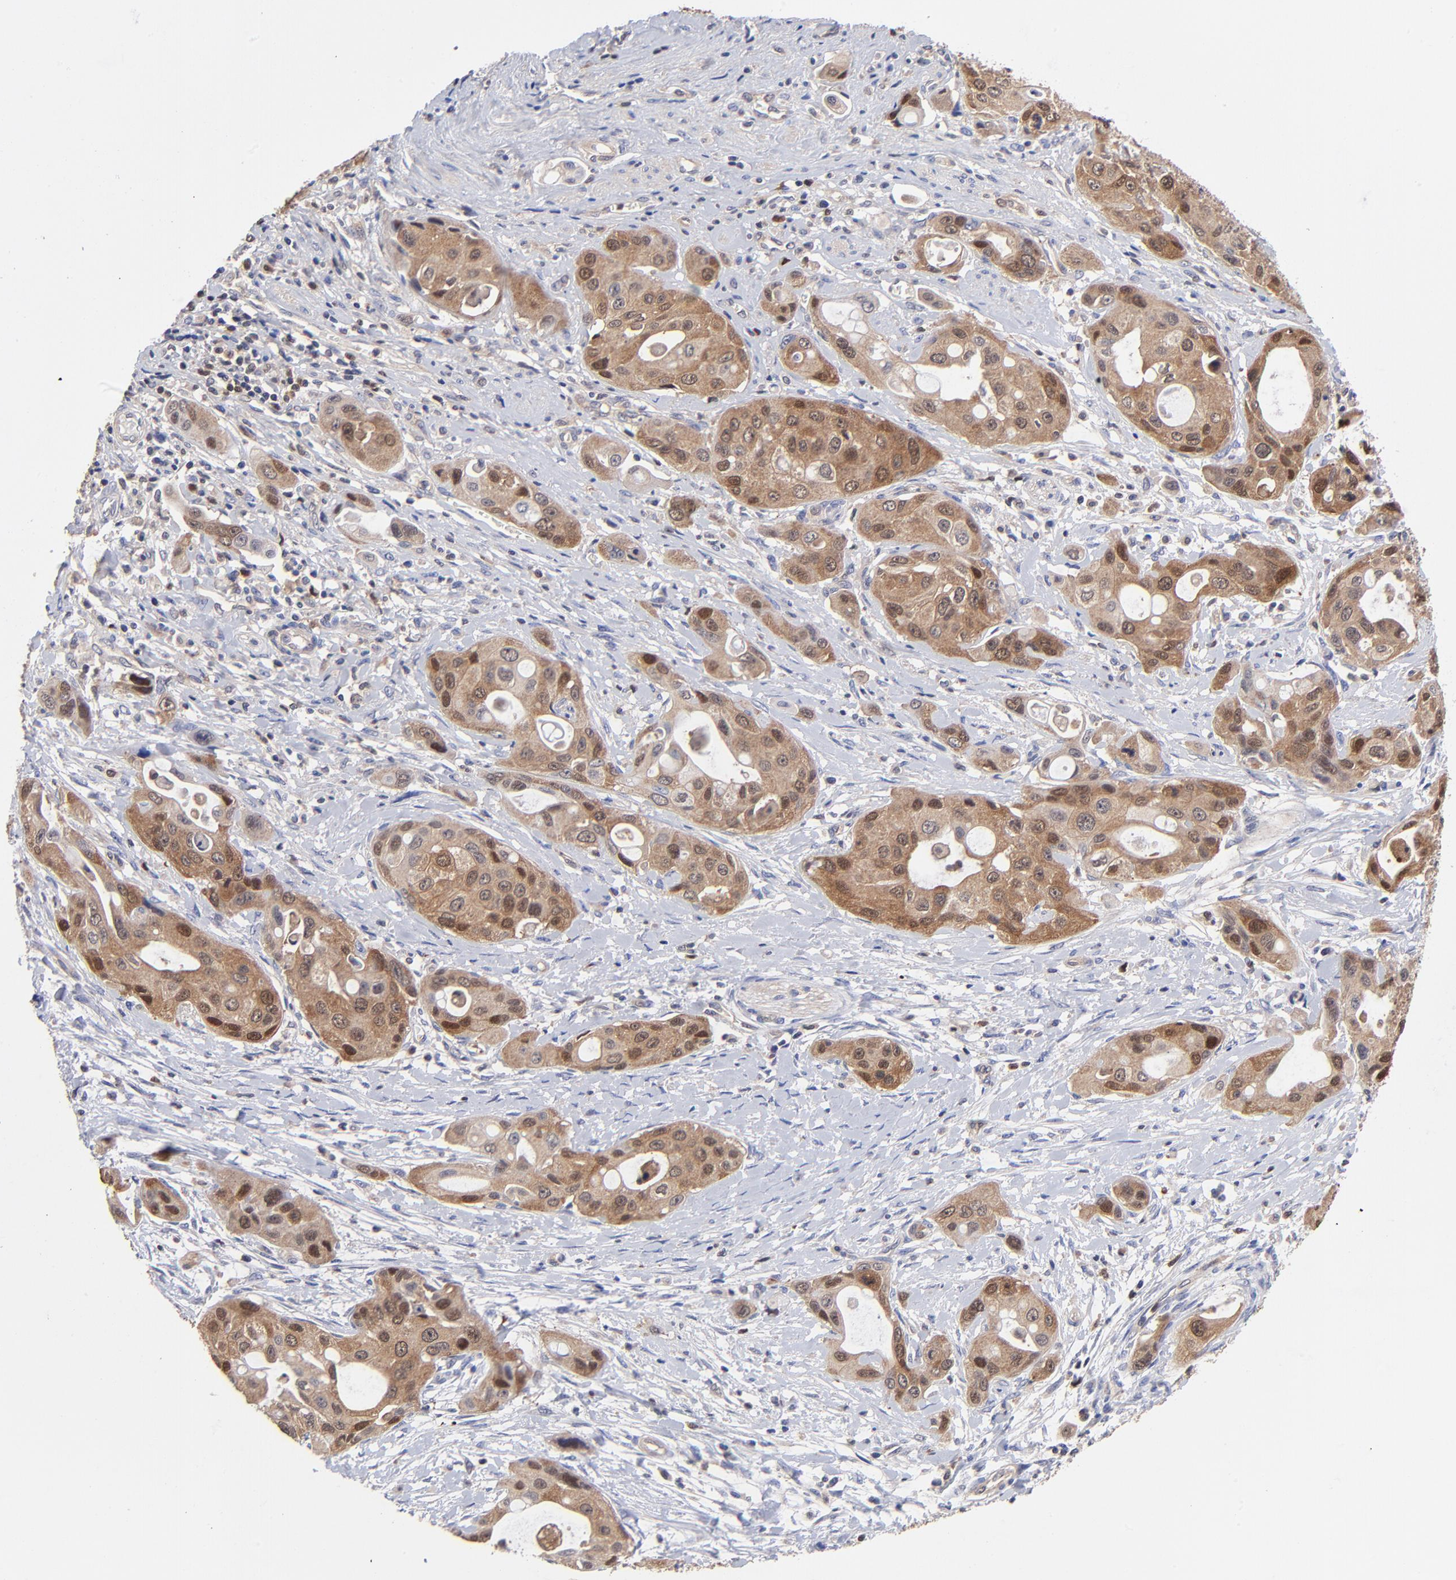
{"staining": {"intensity": "moderate", "quantity": "25%-75%", "location": "cytoplasmic/membranous,nuclear"}, "tissue": "pancreatic cancer", "cell_type": "Tumor cells", "image_type": "cancer", "snomed": [{"axis": "morphology", "description": "Adenocarcinoma, NOS"}, {"axis": "topography", "description": "Pancreas"}], "caption": "Human pancreatic adenocarcinoma stained with a protein marker demonstrates moderate staining in tumor cells.", "gene": "DCTPP1", "patient": {"sex": "female", "age": 60}}